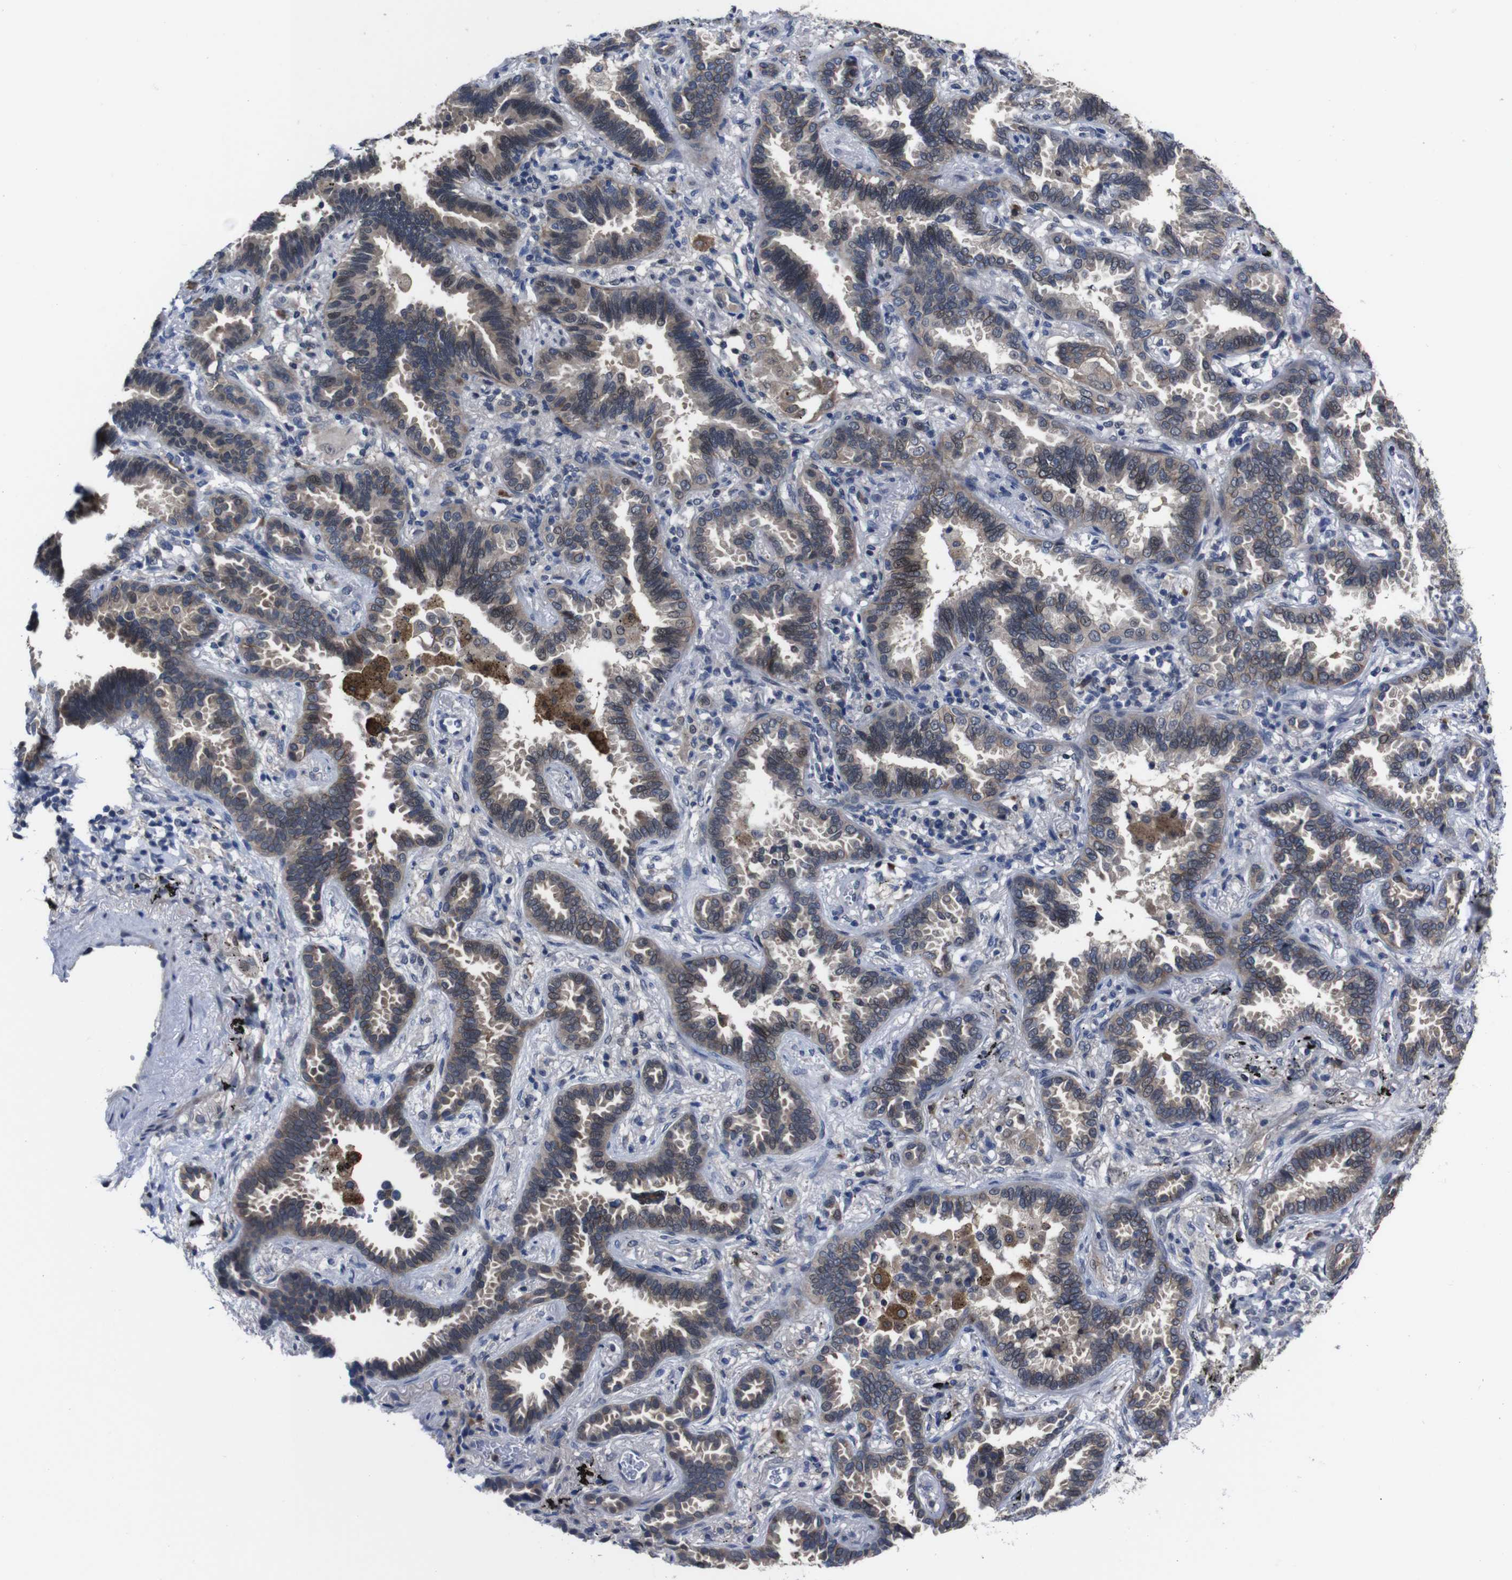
{"staining": {"intensity": "moderate", "quantity": ">75%", "location": "cytoplasmic/membranous"}, "tissue": "lung cancer", "cell_type": "Tumor cells", "image_type": "cancer", "snomed": [{"axis": "morphology", "description": "Normal tissue, NOS"}, {"axis": "morphology", "description": "Adenocarcinoma, NOS"}, {"axis": "topography", "description": "Lung"}], "caption": "Human lung cancer stained for a protein (brown) reveals moderate cytoplasmic/membranous positive positivity in approximately >75% of tumor cells.", "gene": "SEMA4B", "patient": {"sex": "male", "age": 59}}